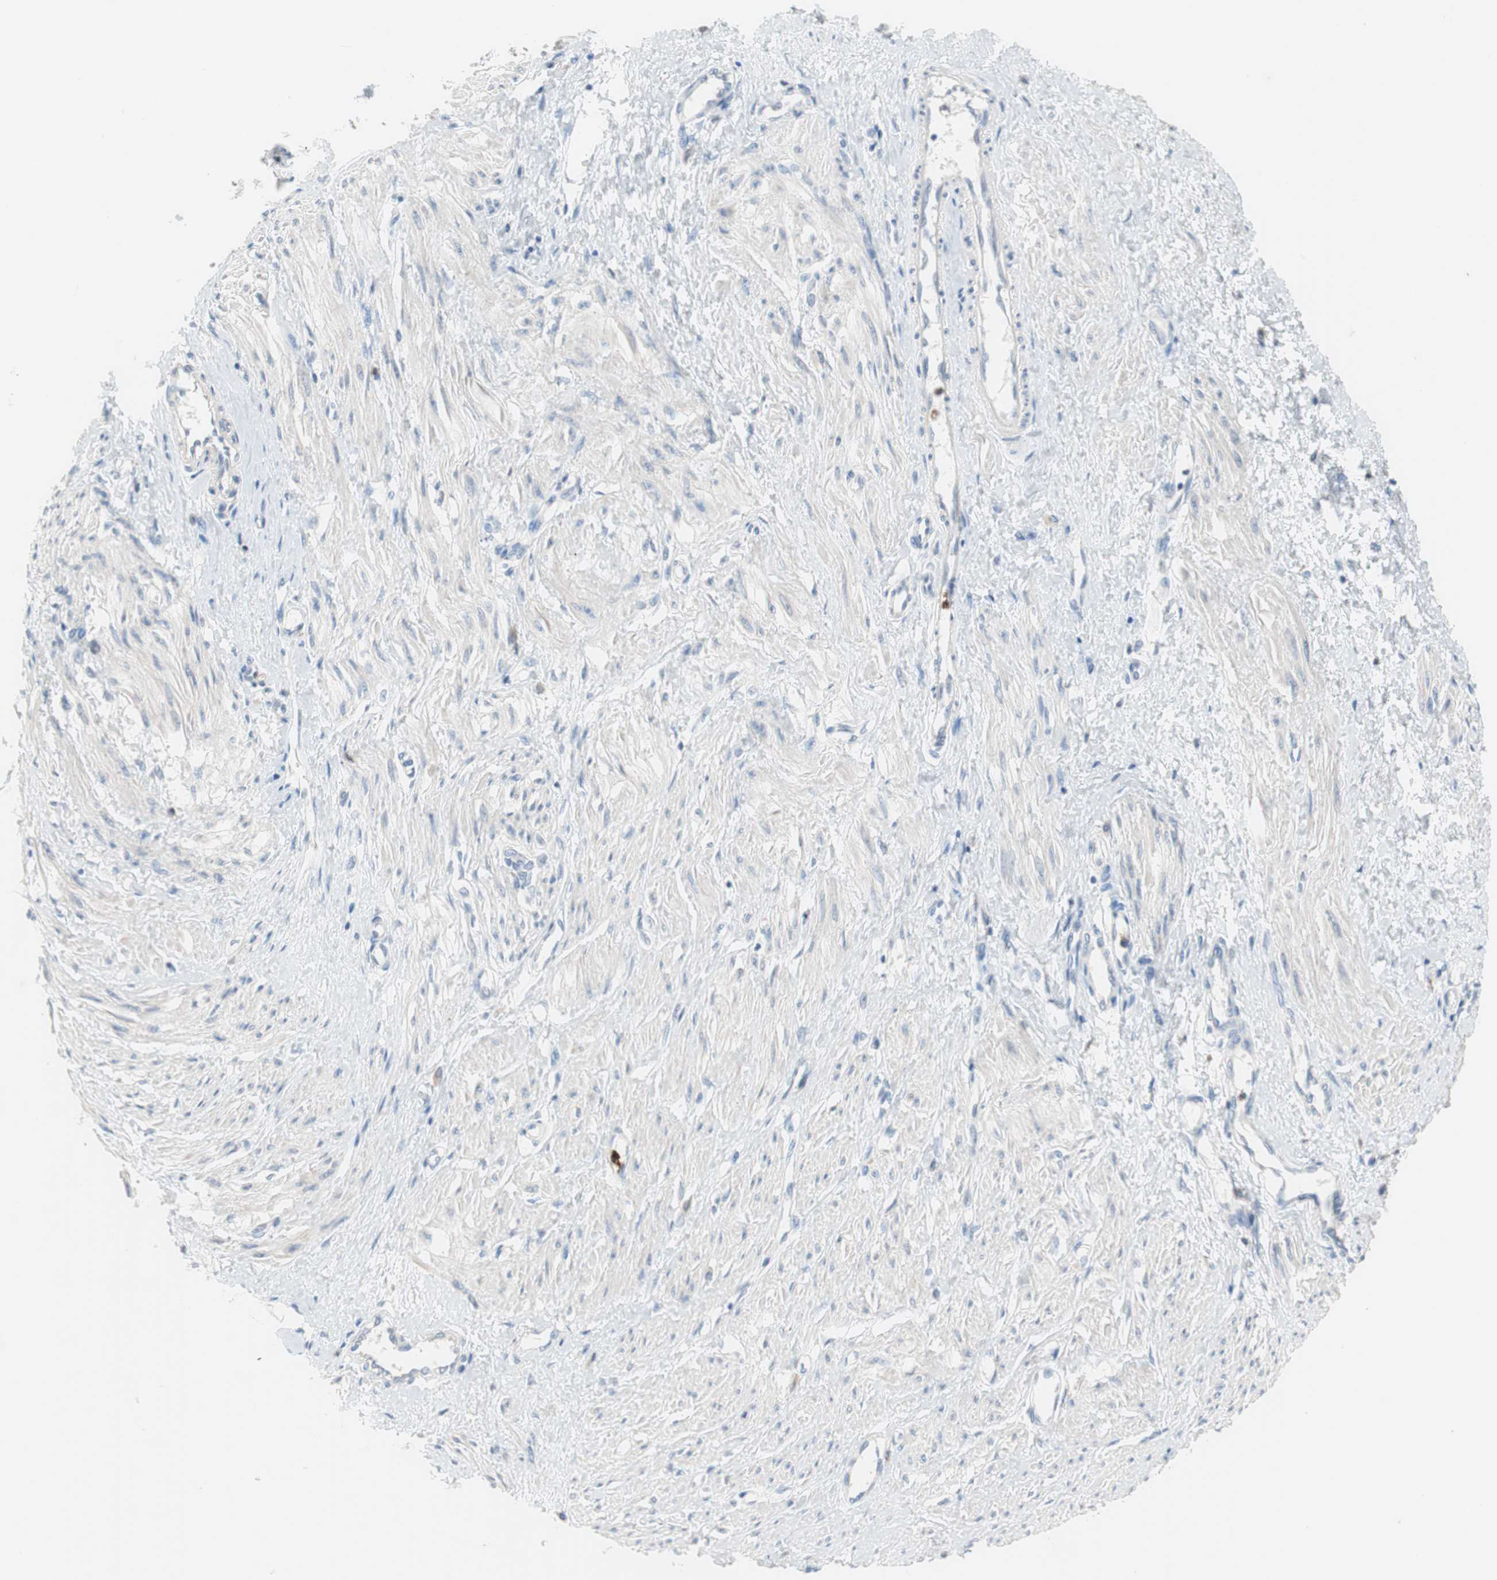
{"staining": {"intensity": "negative", "quantity": "none", "location": "none"}, "tissue": "smooth muscle", "cell_type": "Smooth muscle cells", "image_type": "normal", "snomed": [{"axis": "morphology", "description": "Normal tissue, NOS"}, {"axis": "topography", "description": "Smooth muscle"}, {"axis": "topography", "description": "Uterus"}], "caption": "DAB immunohistochemical staining of benign smooth muscle displays no significant expression in smooth muscle cells.", "gene": "CLEC4D", "patient": {"sex": "female", "age": 39}}